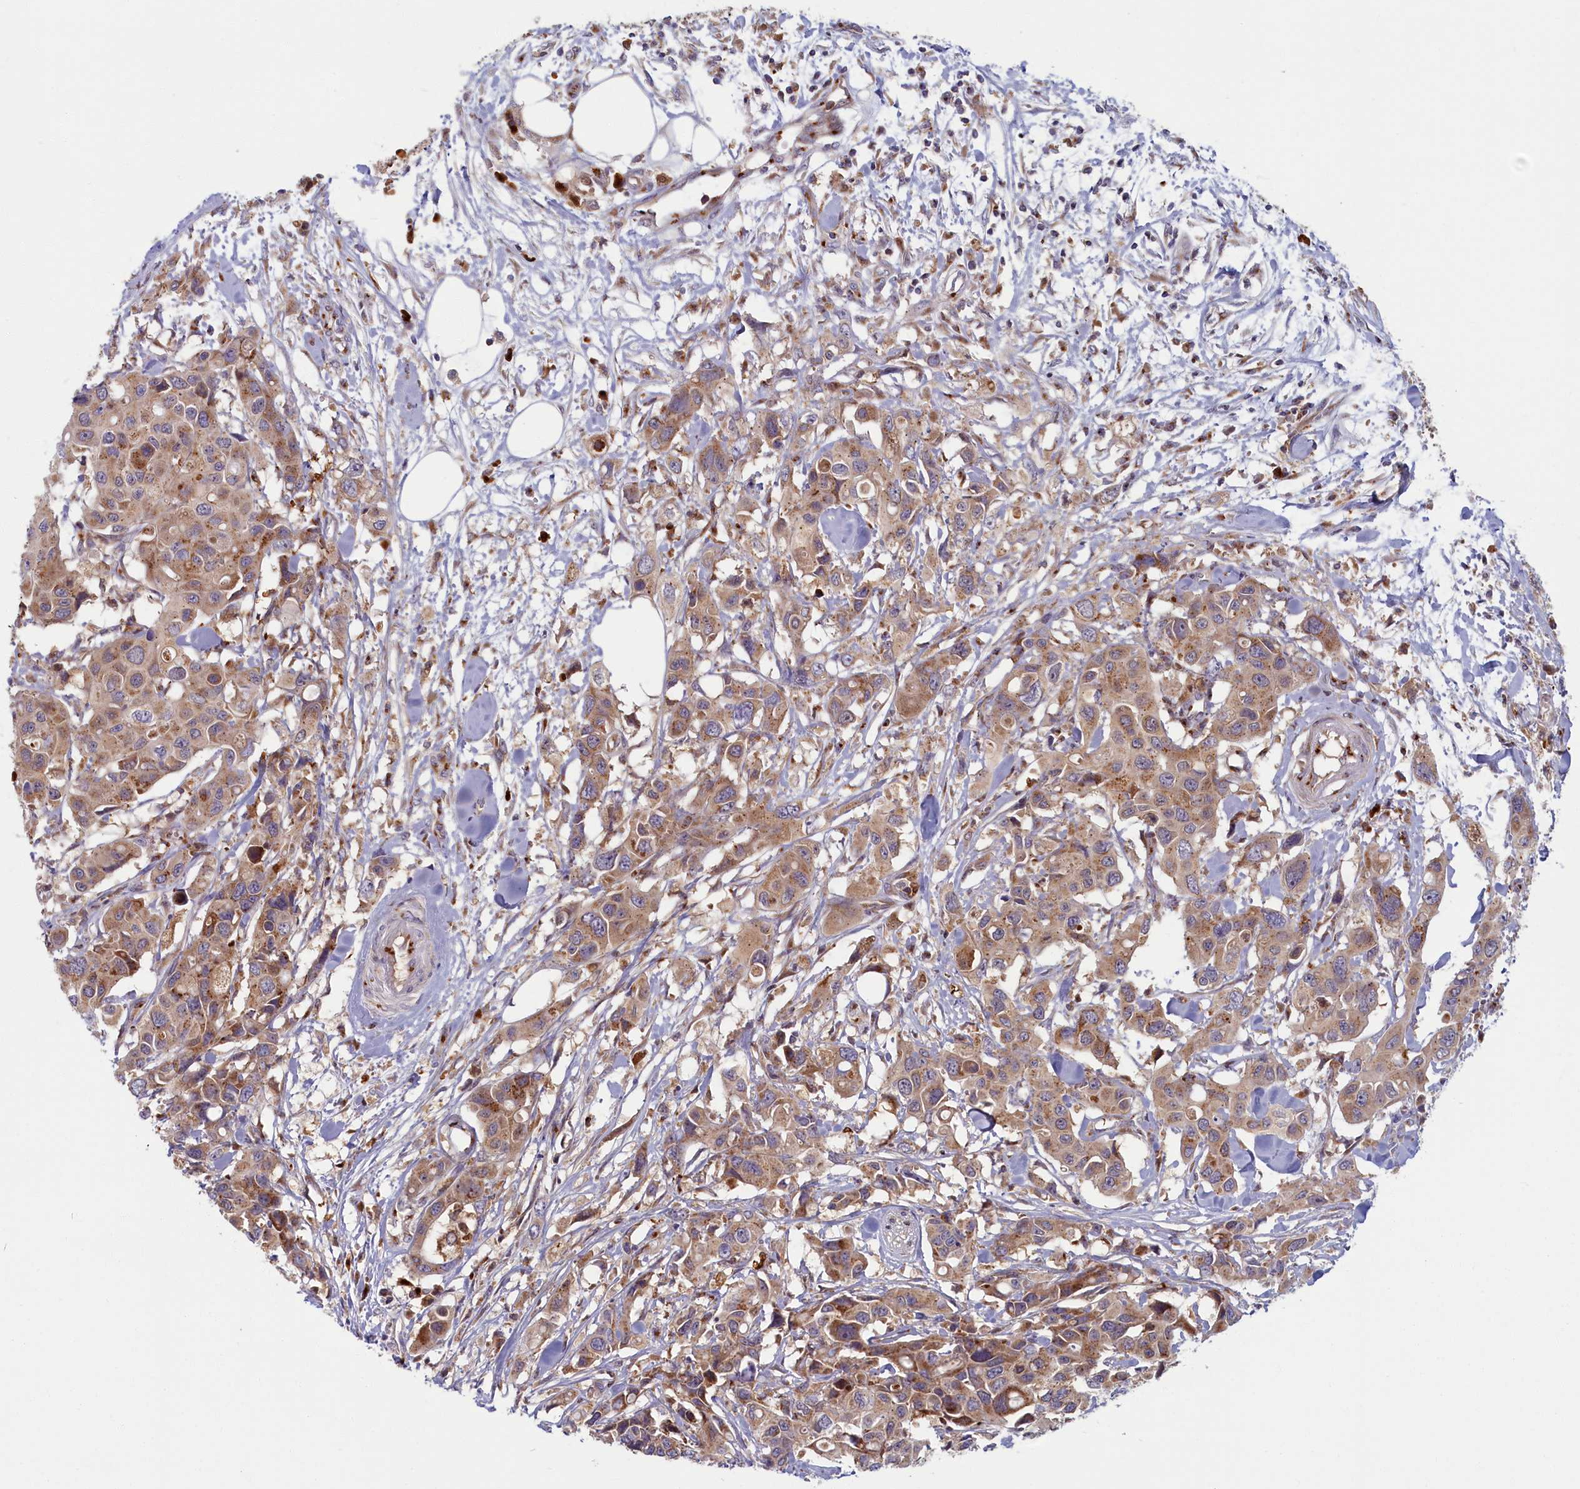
{"staining": {"intensity": "moderate", "quantity": ">75%", "location": "cytoplasmic/membranous"}, "tissue": "colorectal cancer", "cell_type": "Tumor cells", "image_type": "cancer", "snomed": [{"axis": "morphology", "description": "Adenocarcinoma, NOS"}, {"axis": "topography", "description": "Colon"}], "caption": "A photomicrograph of human colorectal cancer (adenocarcinoma) stained for a protein reveals moderate cytoplasmic/membranous brown staining in tumor cells.", "gene": "BLVRB", "patient": {"sex": "male", "age": 77}}